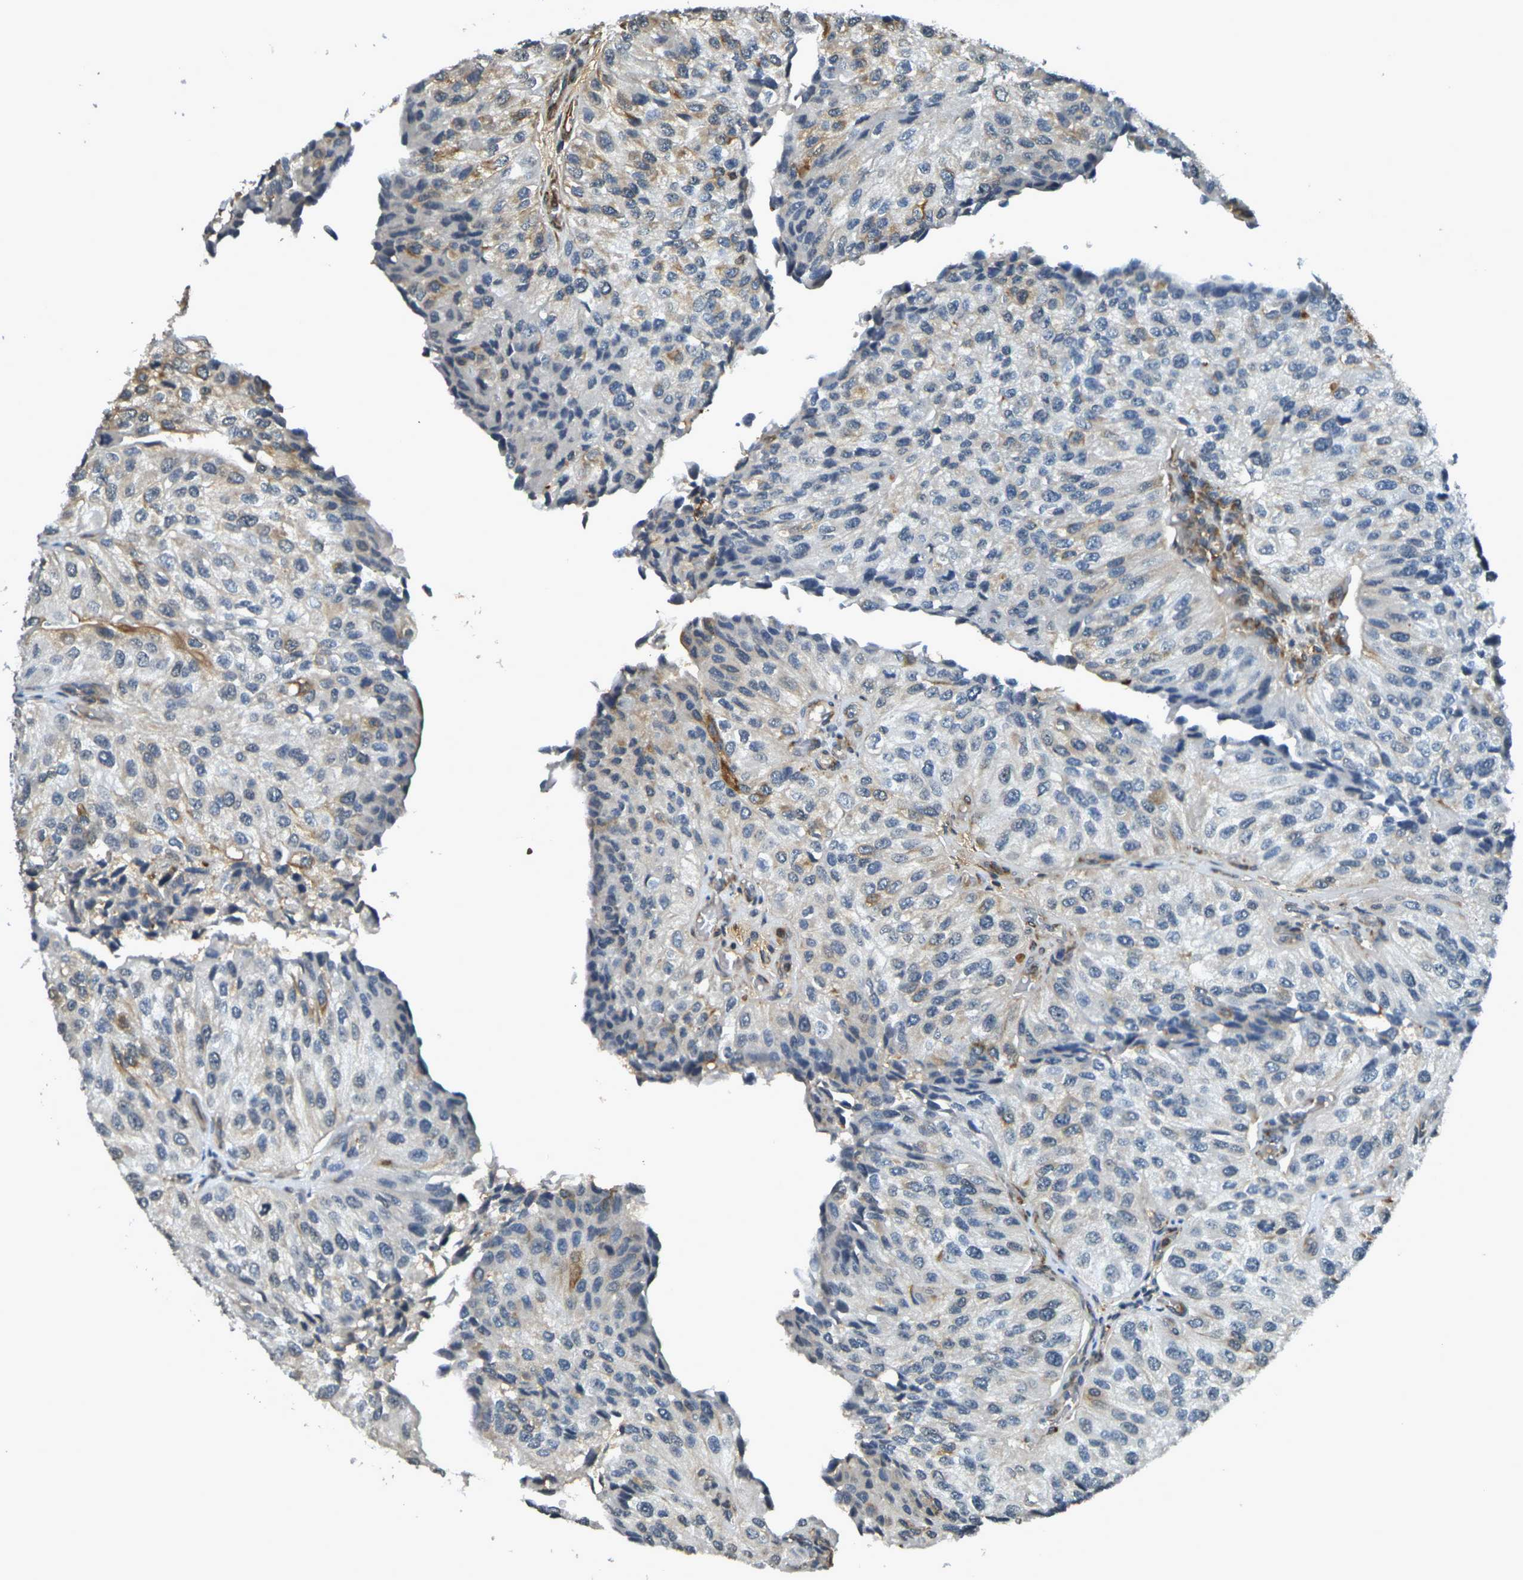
{"staining": {"intensity": "negative", "quantity": "none", "location": "none"}, "tissue": "urothelial cancer", "cell_type": "Tumor cells", "image_type": "cancer", "snomed": [{"axis": "morphology", "description": "Urothelial carcinoma, High grade"}, {"axis": "topography", "description": "Kidney"}, {"axis": "topography", "description": "Urinary bladder"}], "caption": "Immunohistochemistry (IHC) of human urothelial cancer displays no positivity in tumor cells.", "gene": "CAST", "patient": {"sex": "male", "age": 77}}